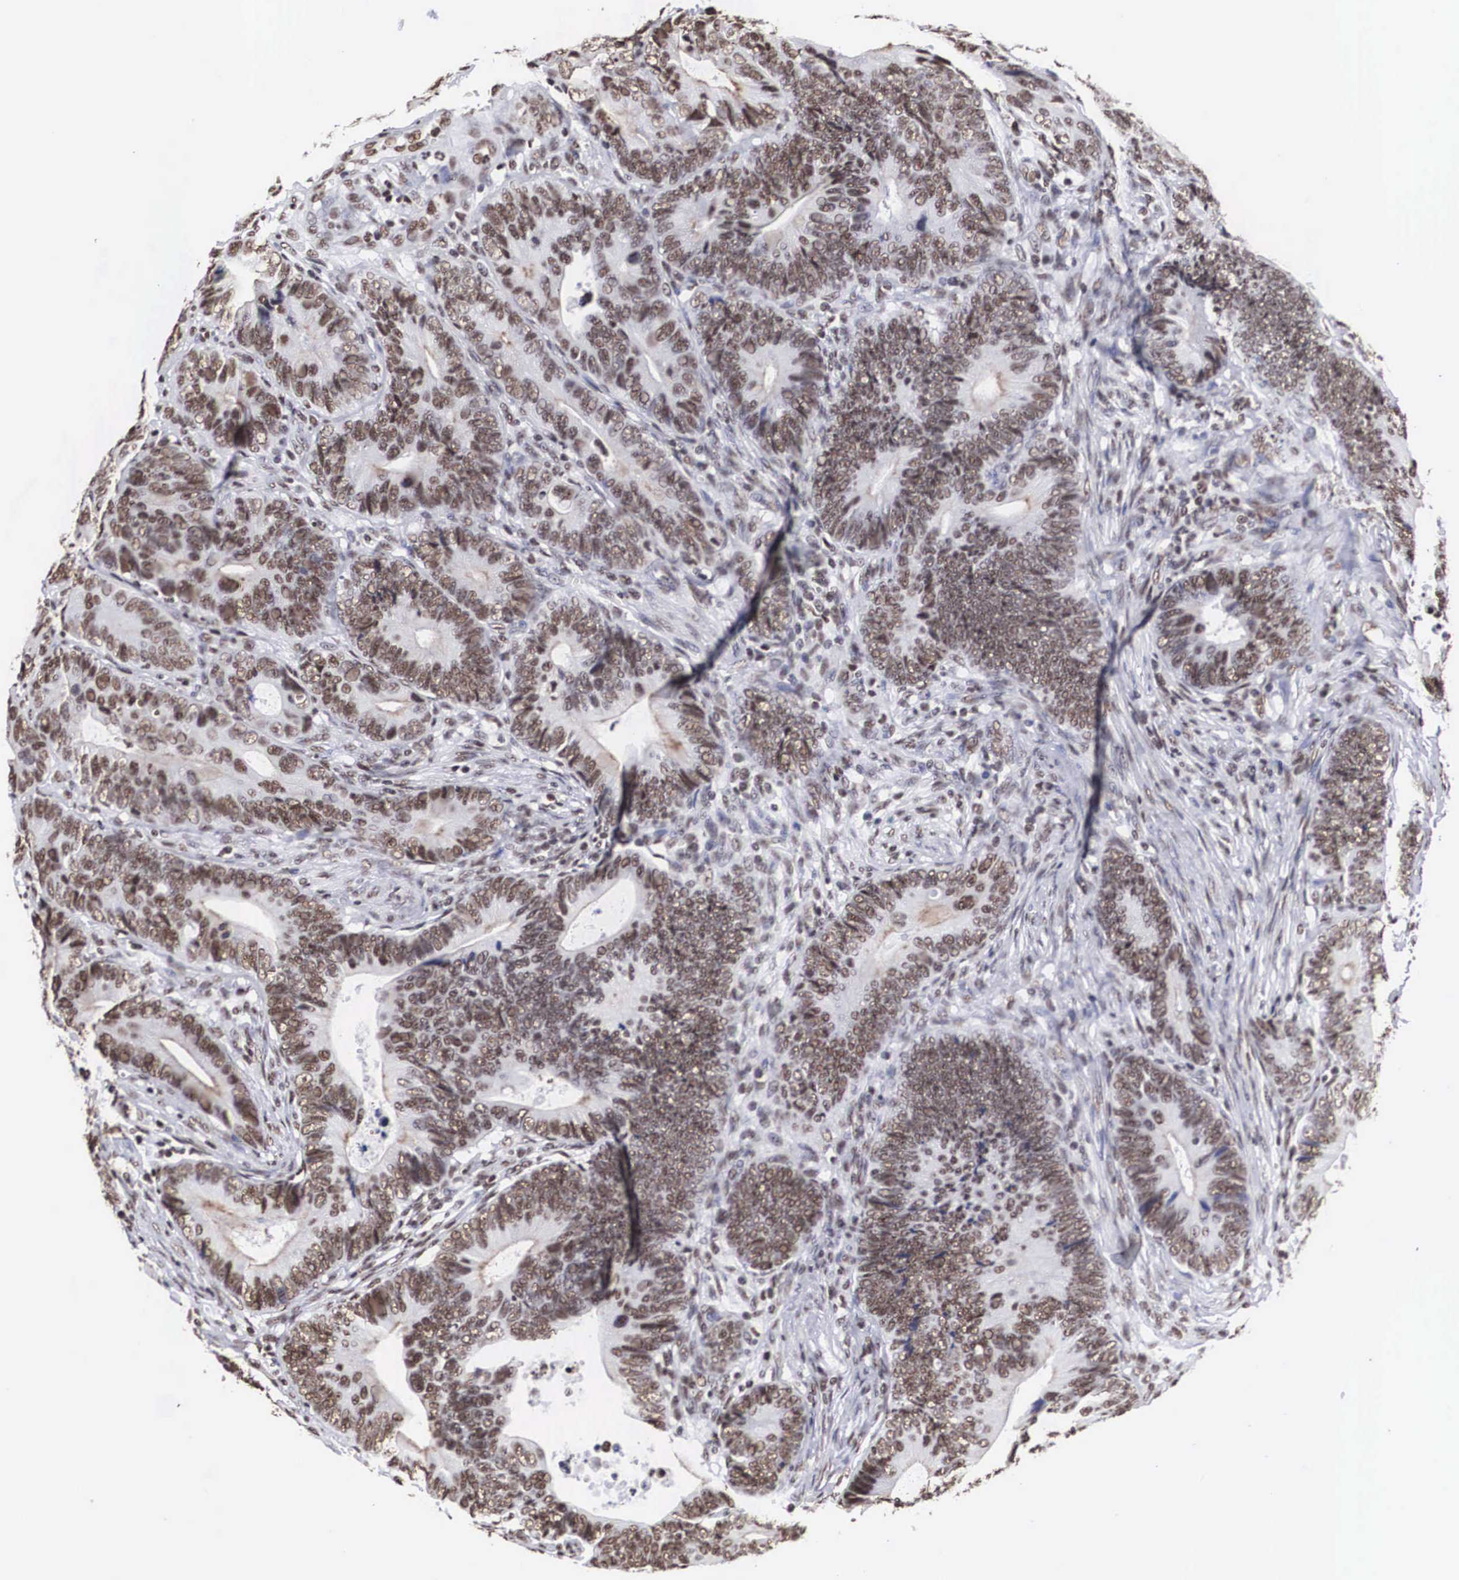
{"staining": {"intensity": "moderate", "quantity": ">75%", "location": "nuclear"}, "tissue": "colorectal cancer", "cell_type": "Tumor cells", "image_type": "cancer", "snomed": [{"axis": "morphology", "description": "Adenocarcinoma, NOS"}, {"axis": "topography", "description": "Colon"}], "caption": "Moderate nuclear protein expression is present in approximately >75% of tumor cells in adenocarcinoma (colorectal). (DAB (3,3'-diaminobenzidine) = brown stain, brightfield microscopy at high magnification).", "gene": "ACIN1", "patient": {"sex": "female", "age": 78}}